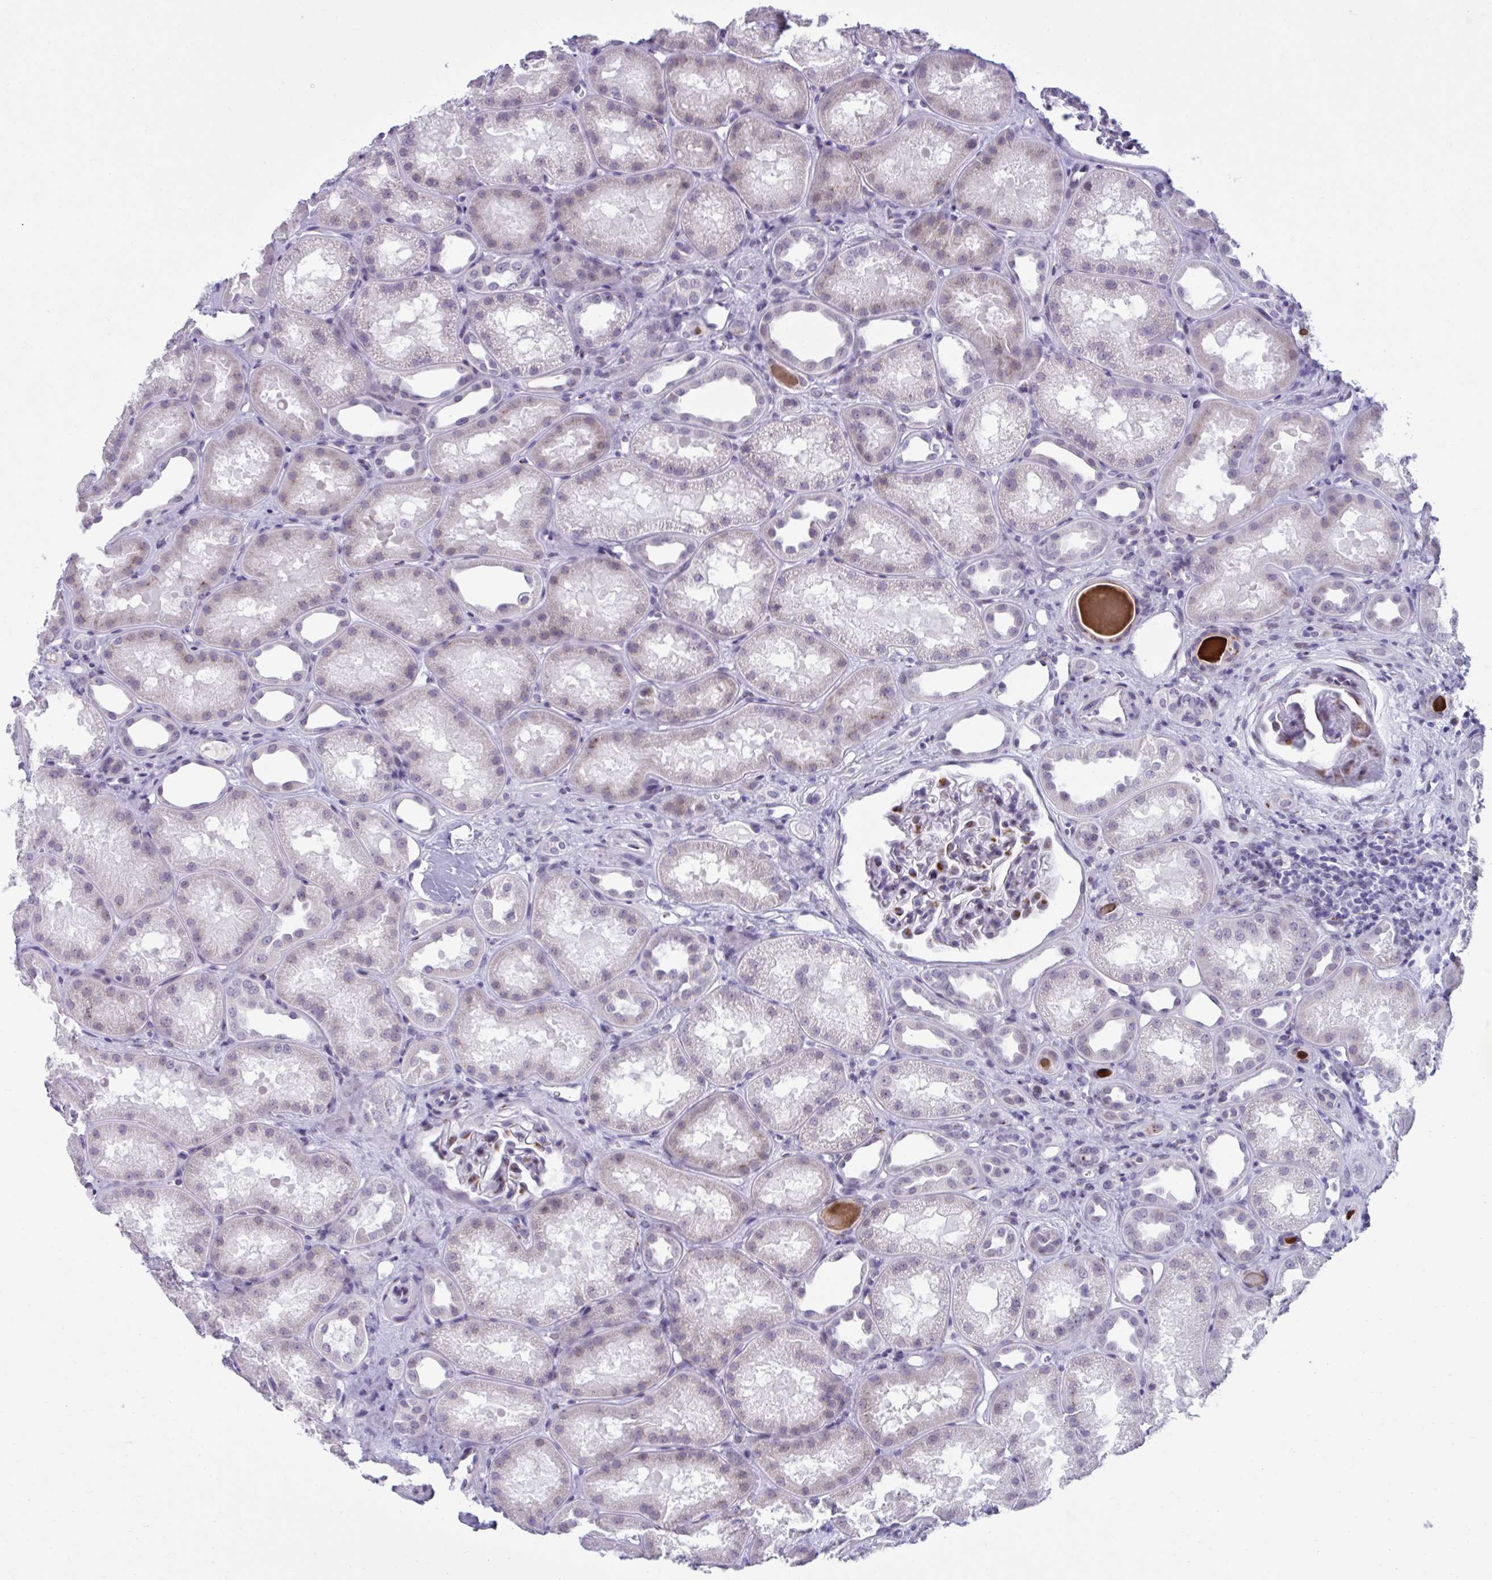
{"staining": {"intensity": "moderate", "quantity": "<25%", "location": "cytoplasmic/membranous,nuclear"}, "tissue": "kidney", "cell_type": "Cells in glomeruli", "image_type": "normal", "snomed": [{"axis": "morphology", "description": "Normal tissue, NOS"}, {"axis": "topography", "description": "Kidney"}], "caption": "Brown immunohistochemical staining in unremarkable human kidney exhibits moderate cytoplasmic/membranous,nuclear positivity in about <25% of cells in glomeruli.", "gene": "ZNF682", "patient": {"sex": "male", "age": 61}}